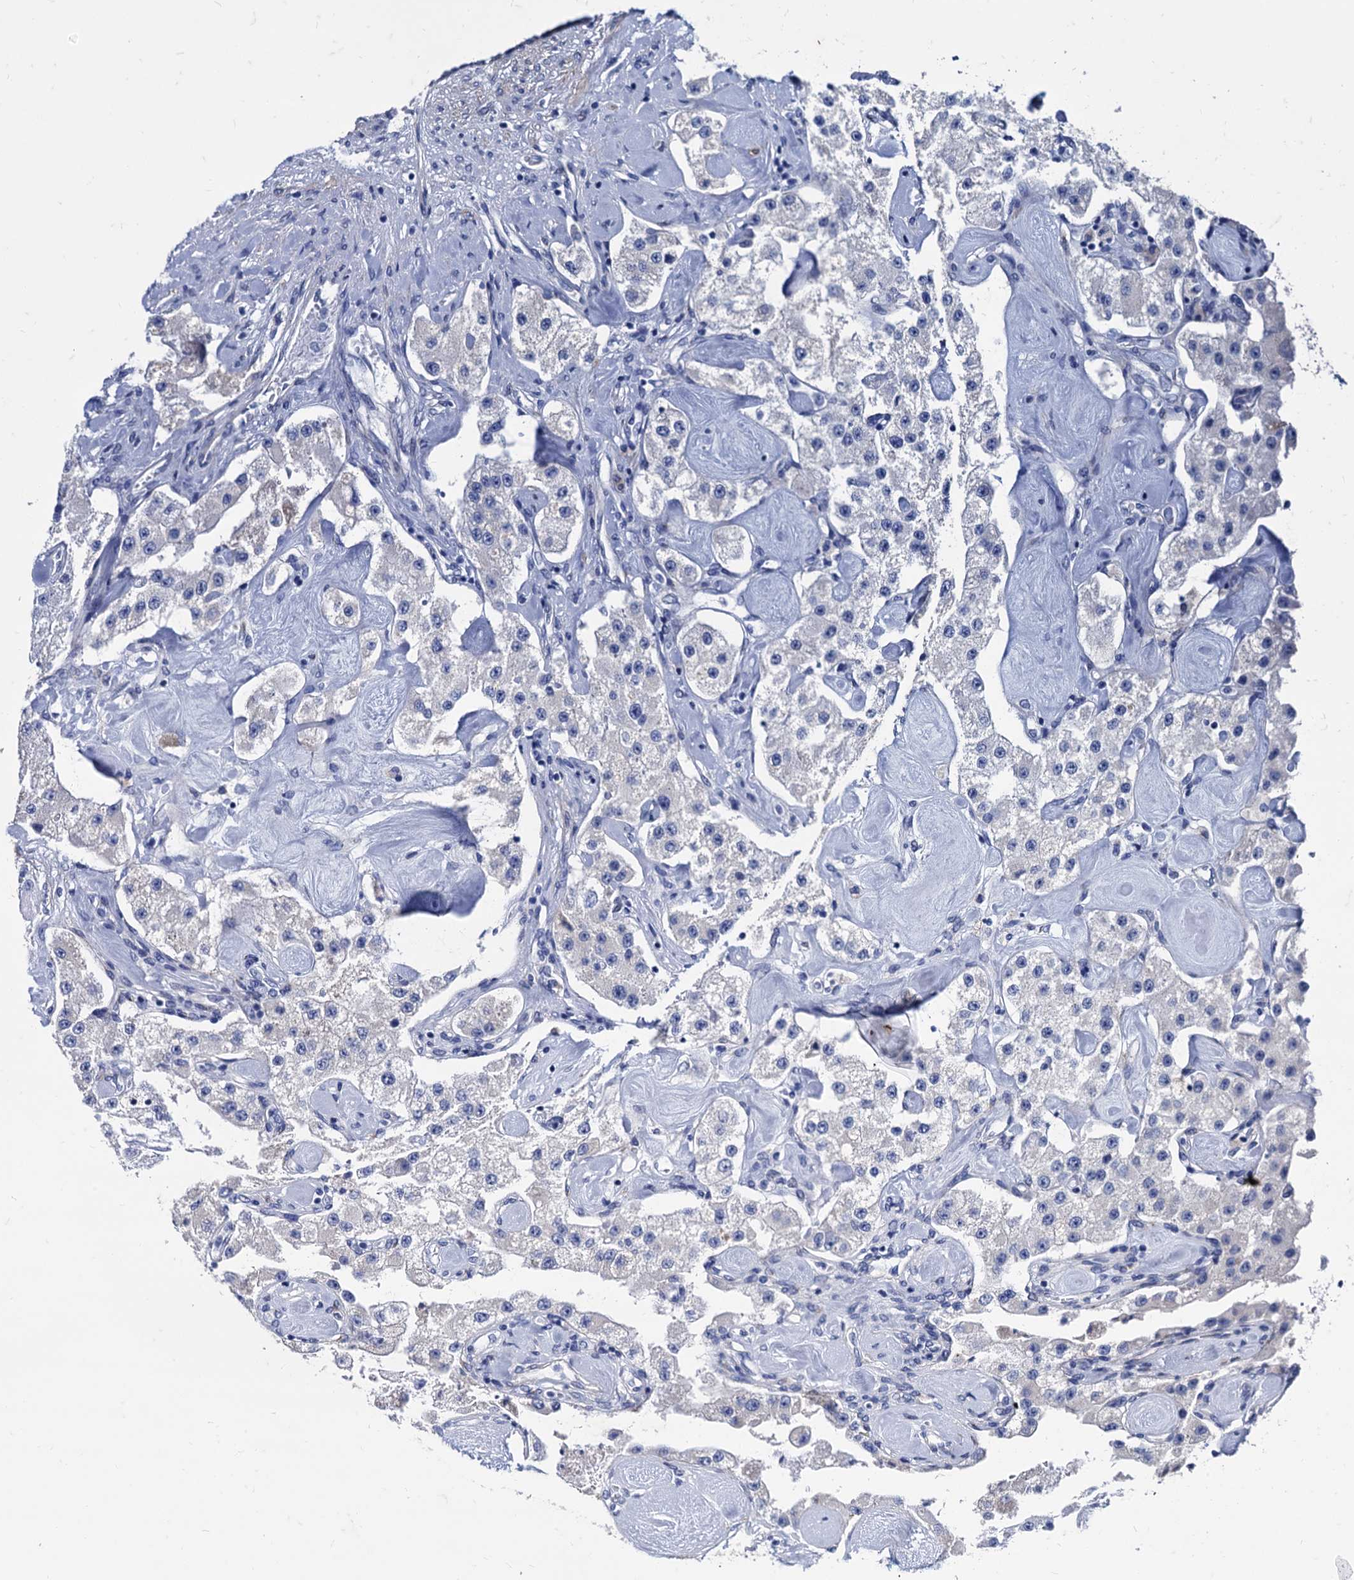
{"staining": {"intensity": "negative", "quantity": "none", "location": "none"}, "tissue": "carcinoid", "cell_type": "Tumor cells", "image_type": "cancer", "snomed": [{"axis": "morphology", "description": "Carcinoid, malignant, NOS"}, {"axis": "topography", "description": "Pancreas"}], "caption": "Immunohistochemistry of human malignant carcinoid reveals no expression in tumor cells.", "gene": "FOXR2", "patient": {"sex": "male", "age": 41}}